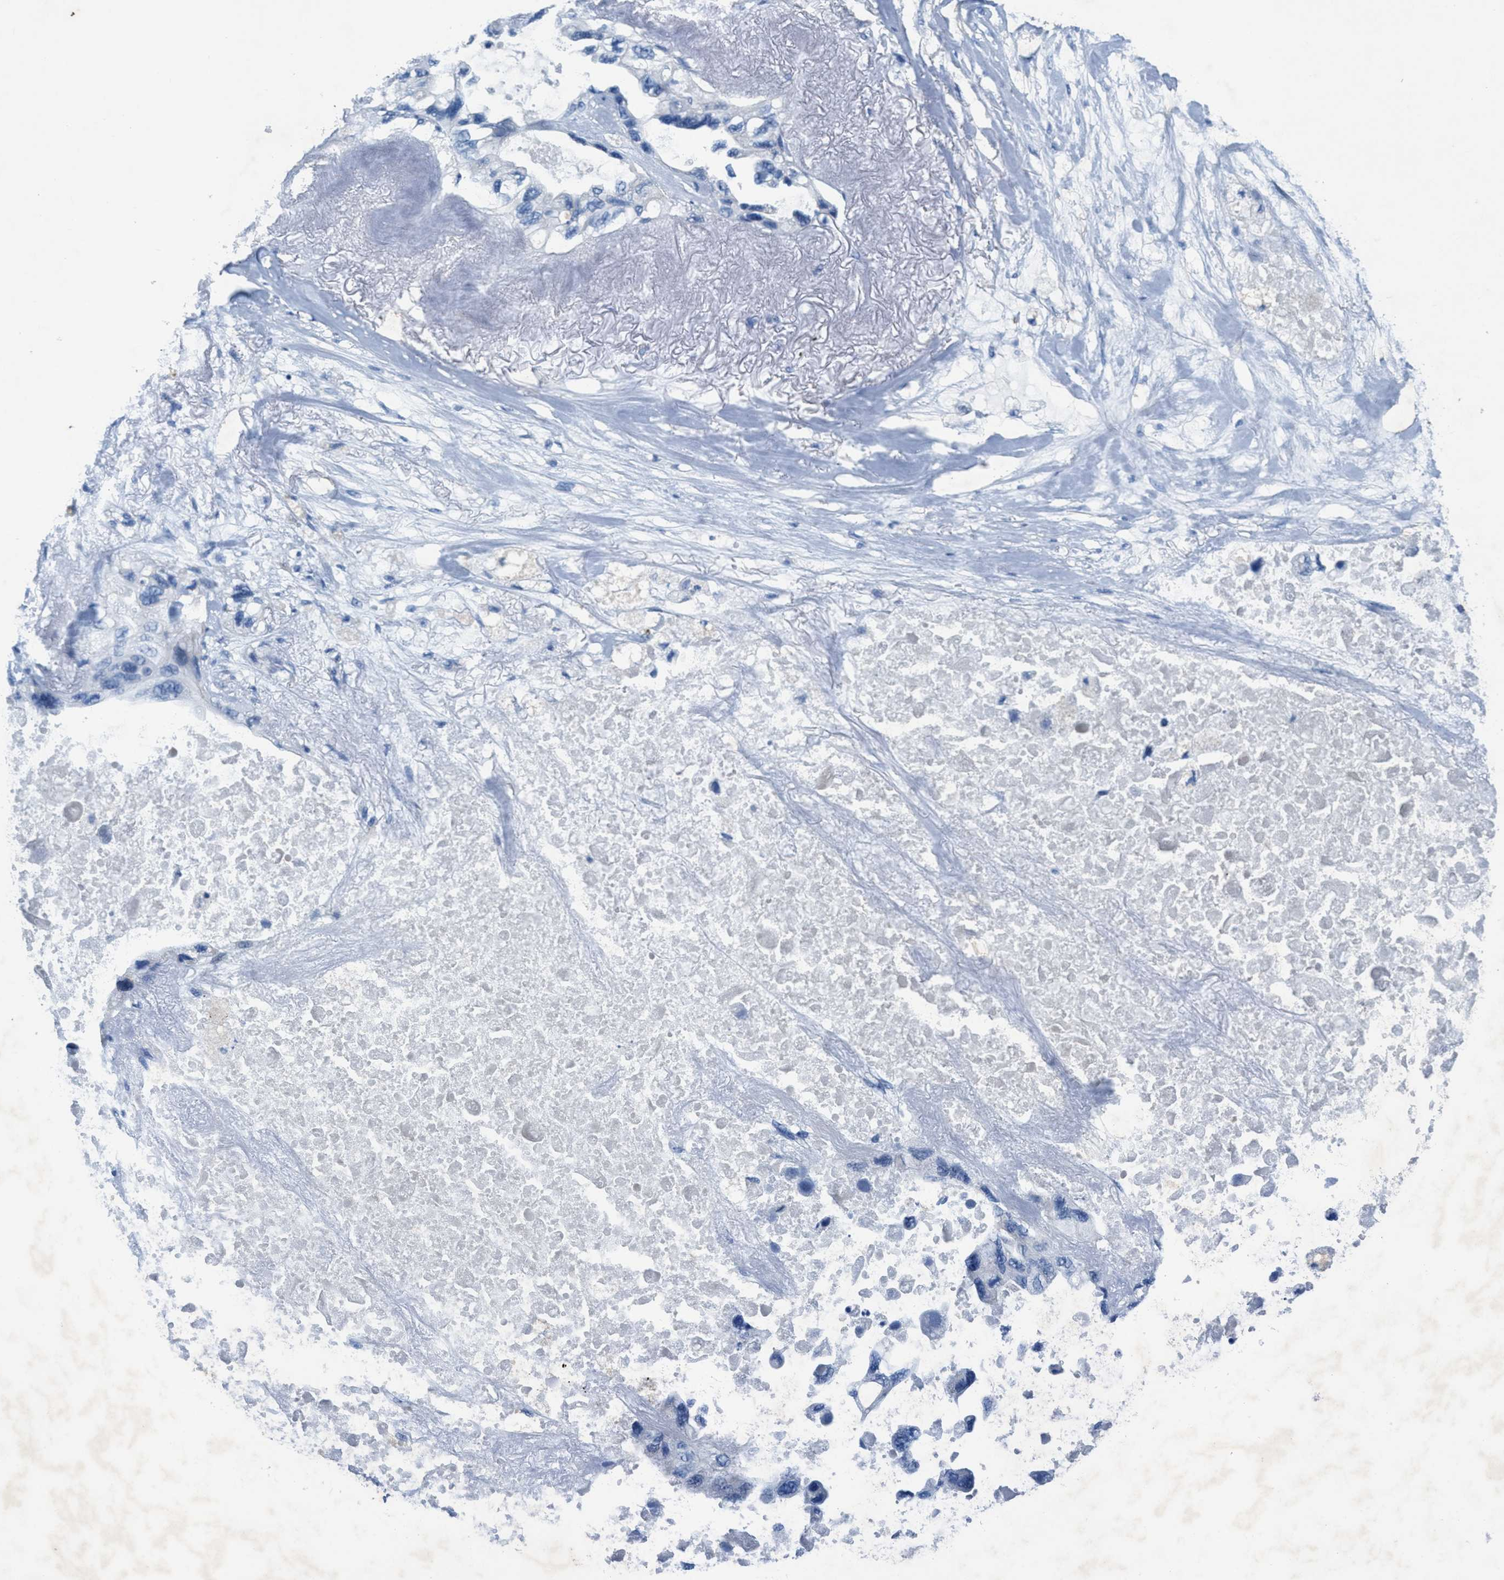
{"staining": {"intensity": "negative", "quantity": "none", "location": "none"}, "tissue": "lung cancer", "cell_type": "Tumor cells", "image_type": "cancer", "snomed": [{"axis": "morphology", "description": "Squamous cell carcinoma, NOS"}, {"axis": "topography", "description": "Lung"}], "caption": "Tumor cells are negative for brown protein staining in squamous cell carcinoma (lung).", "gene": "GALNT17", "patient": {"sex": "female", "age": 73}}